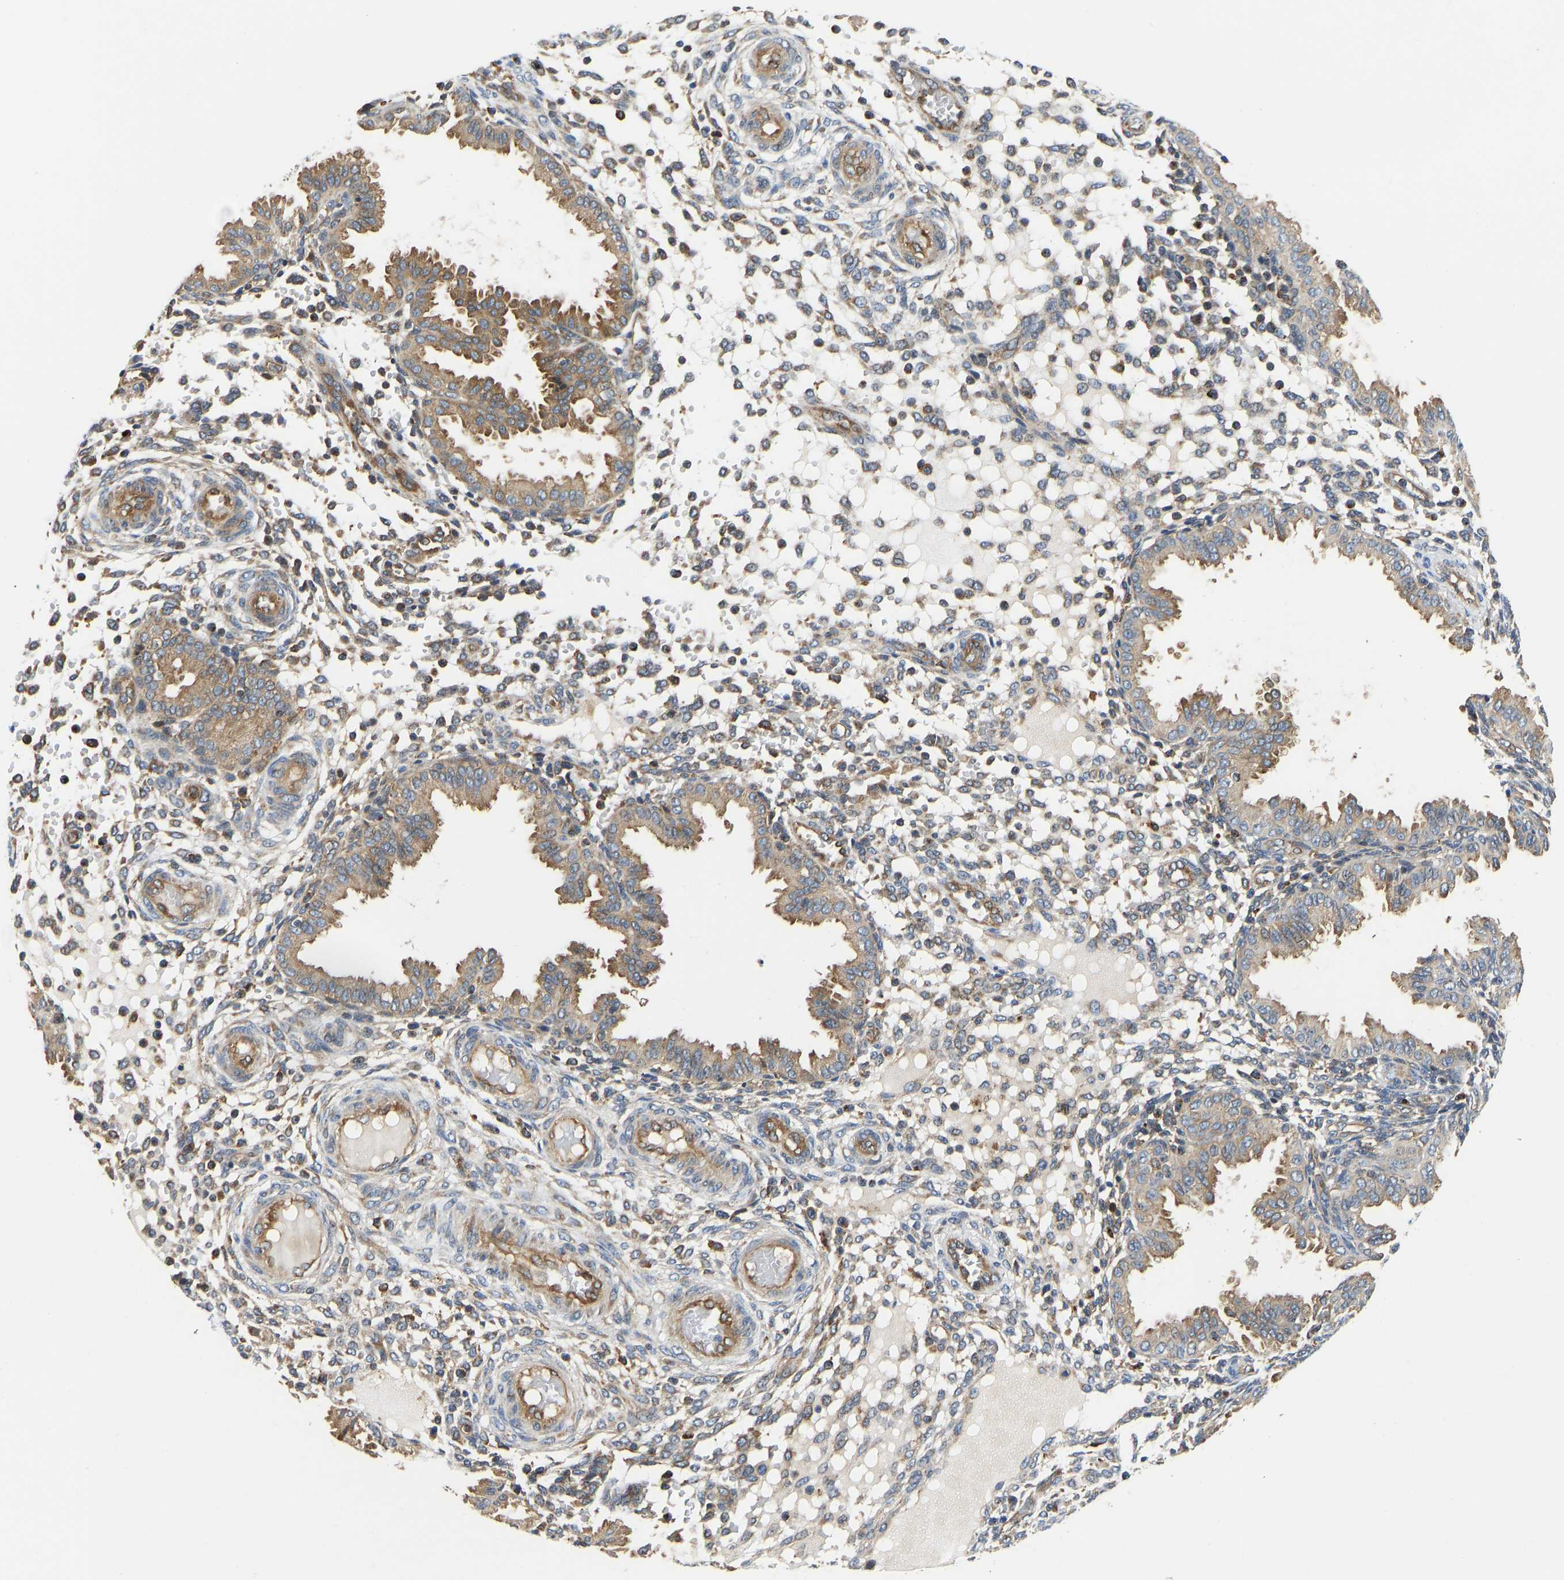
{"staining": {"intensity": "moderate", "quantity": "<25%", "location": "cytoplasmic/membranous"}, "tissue": "endometrium", "cell_type": "Cells in endometrial stroma", "image_type": "normal", "snomed": [{"axis": "morphology", "description": "Normal tissue, NOS"}, {"axis": "topography", "description": "Endometrium"}], "caption": "Protein expression by IHC exhibits moderate cytoplasmic/membranous expression in about <25% of cells in endometrial stroma in benign endometrium.", "gene": "FLNB", "patient": {"sex": "female", "age": 33}}